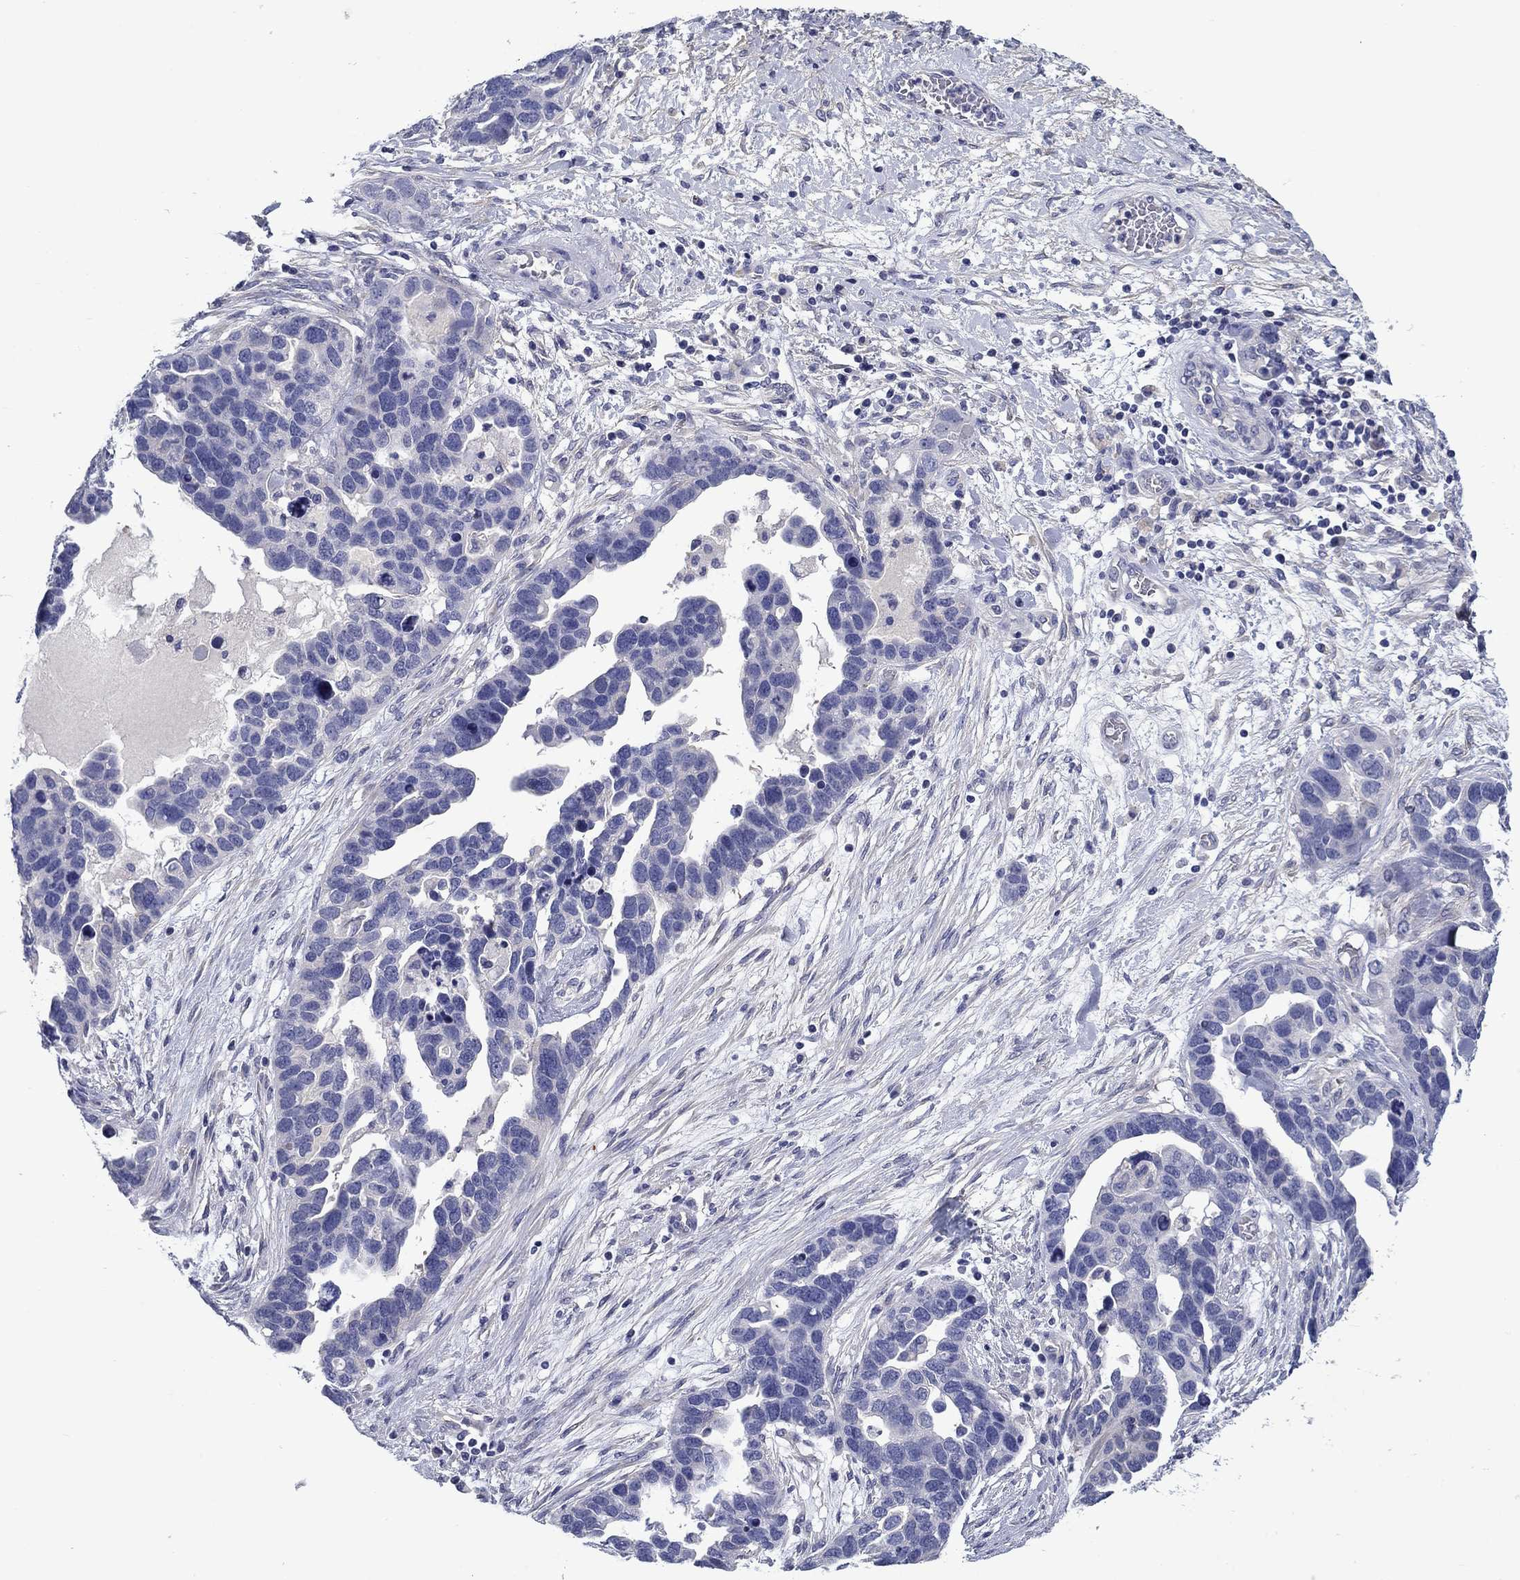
{"staining": {"intensity": "negative", "quantity": "none", "location": "none"}, "tissue": "ovarian cancer", "cell_type": "Tumor cells", "image_type": "cancer", "snomed": [{"axis": "morphology", "description": "Cystadenocarcinoma, serous, NOS"}, {"axis": "topography", "description": "Ovary"}], "caption": "The IHC micrograph has no significant positivity in tumor cells of ovarian cancer tissue.", "gene": "CNDP1", "patient": {"sex": "female", "age": 54}}